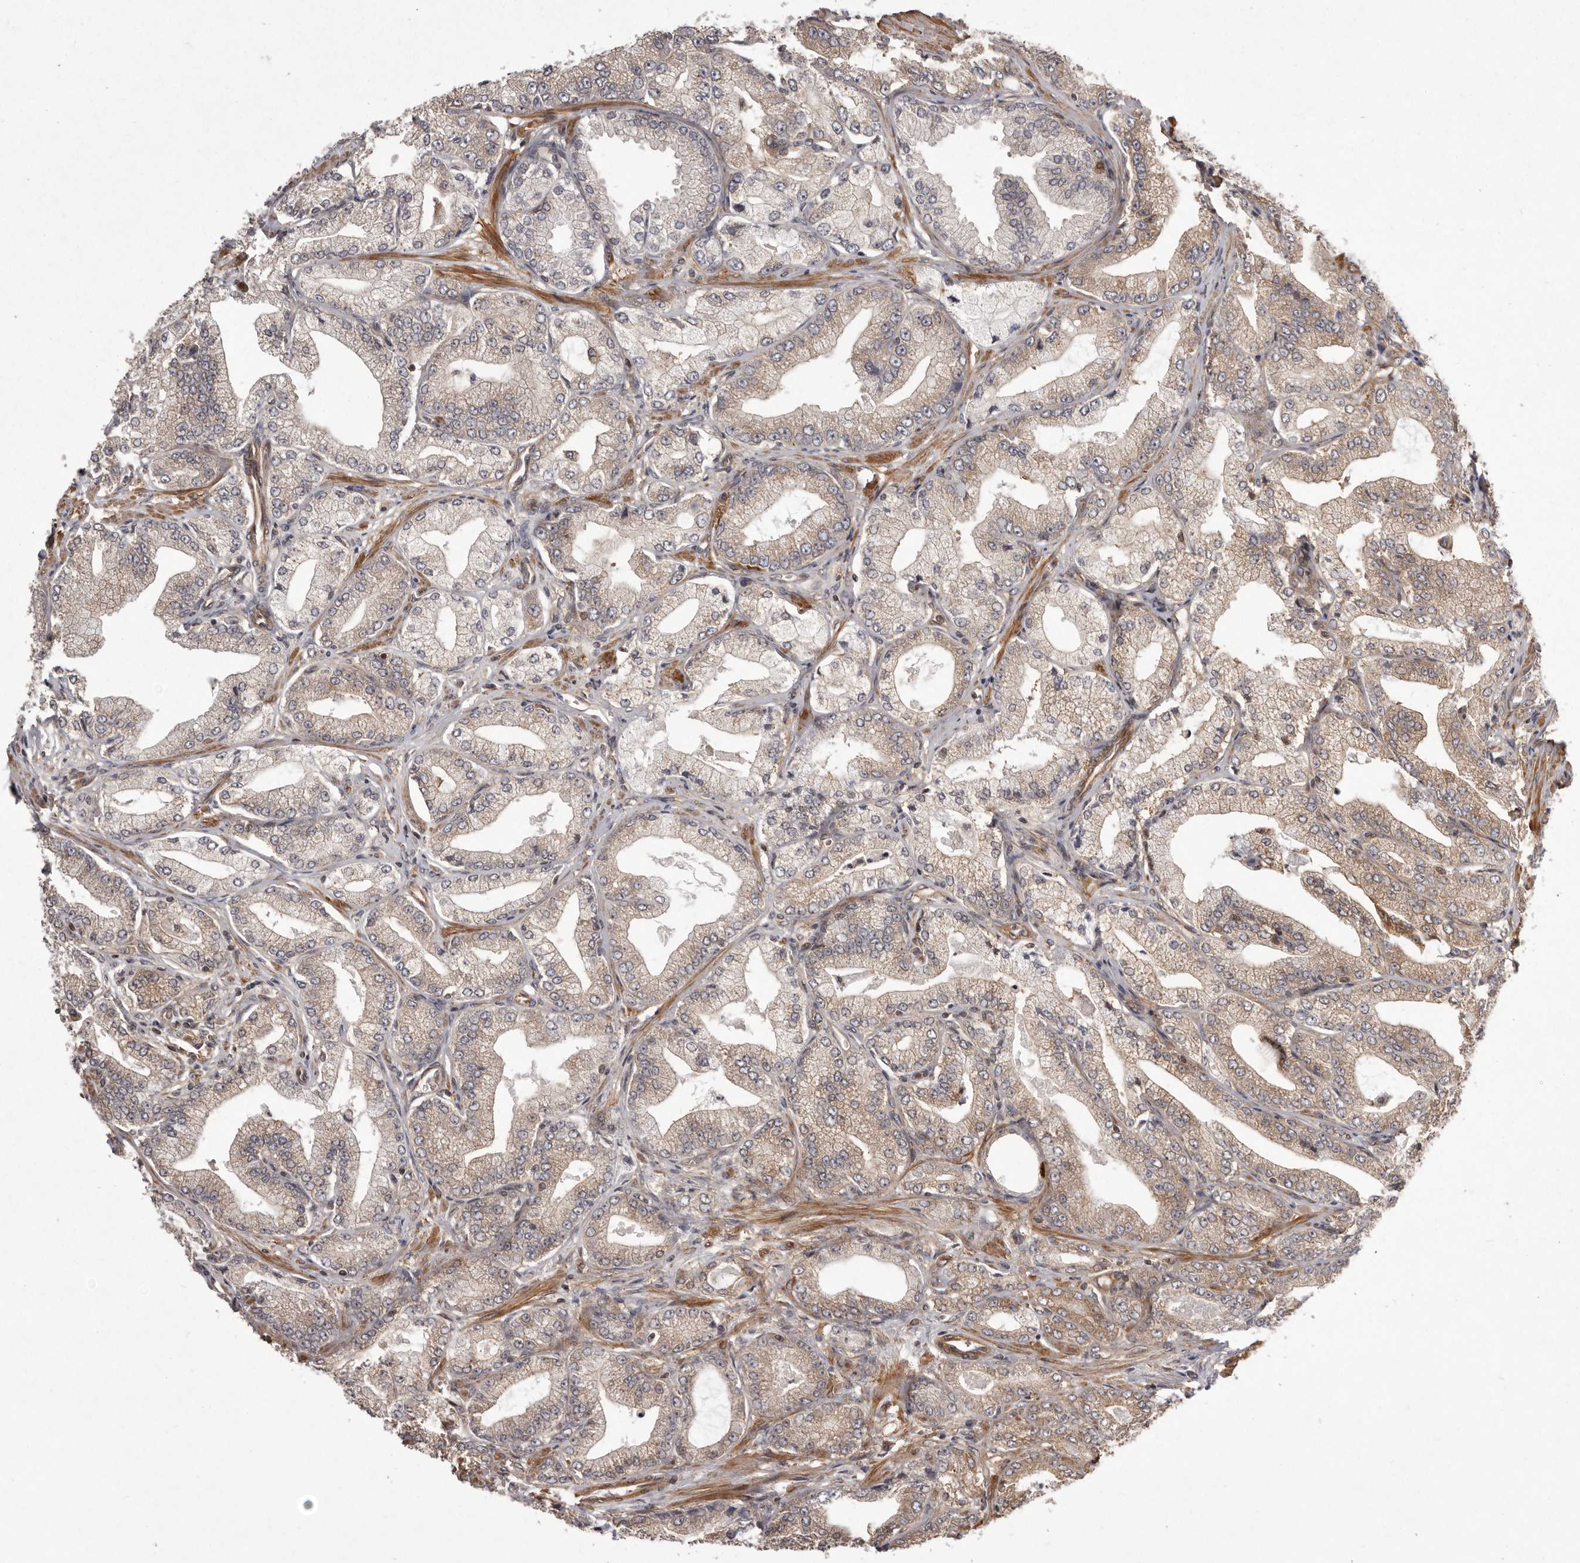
{"staining": {"intensity": "weak", "quantity": "<25%", "location": "cytoplasmic/membranous"}, "tissue": "prostate cancer", "cell_type": "Tumor cells", "image_type": "cancer", "snomed": [{"axis": "morphology", "description": "Adenocarcinoma, Low grade"}, {"axis": "topography", "description": "Prostate"}], "caption": "Histopathology image shows no significant protein expression in tumor cells of prostate cancer (adenocarcinoma (low-grade)).", "gene": "NFKBIA", "patient": {"sex": "male", "age": 63}}